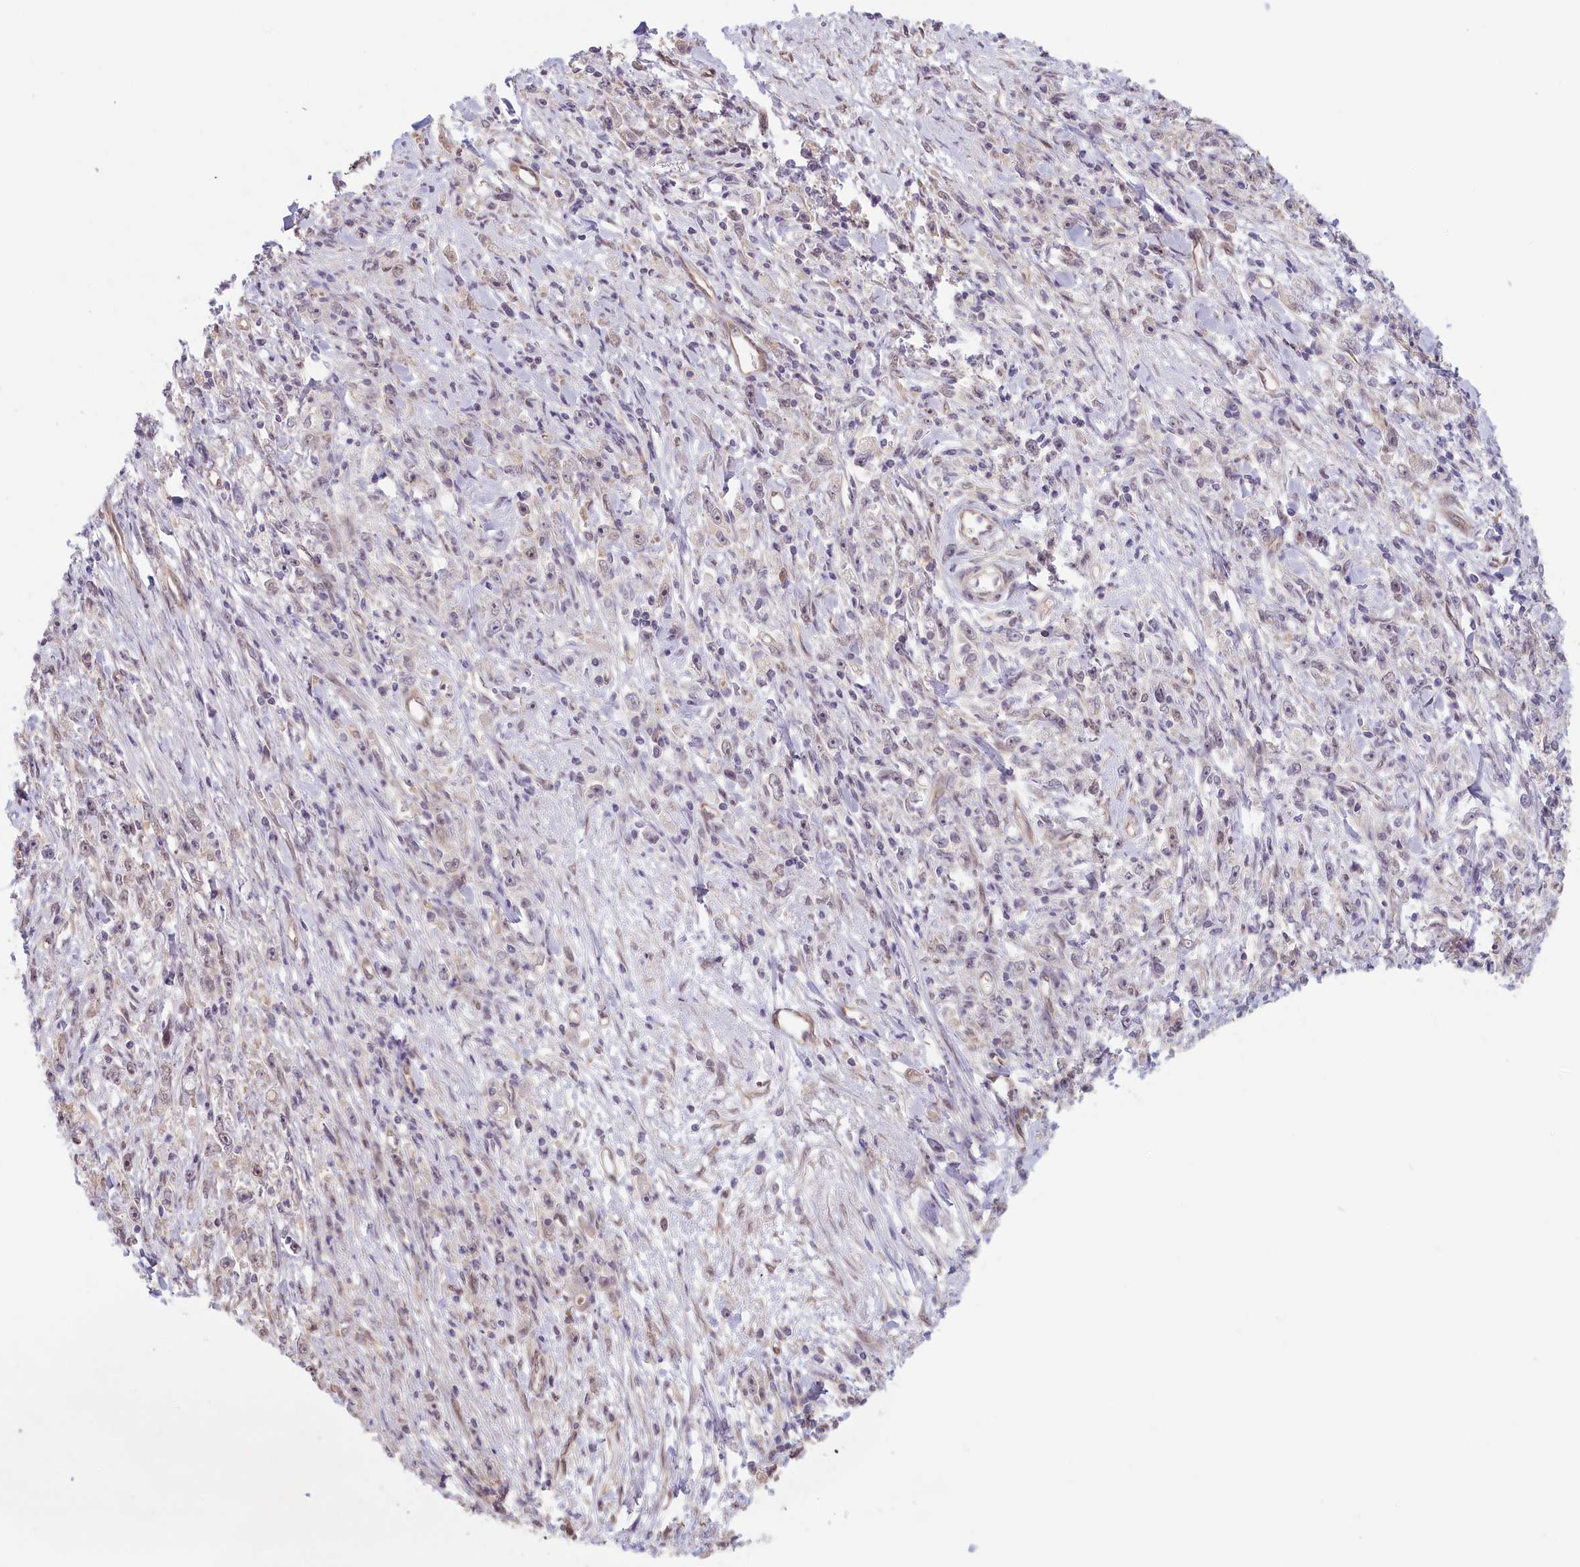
{"staining": {"intensity": "negative", "quantity": "none", "location": "none"}, "tissue": "stomach cancer", "cell_type": "Tumor cells", "image_type": "cancer", "snomed": [{"axis": "morphology", "description": "Adenocarcinoma, NOS"}, {"axis": "topography", "description": "Stomach"}], "caption": "Immunohistochemistry (IHC) photomicrograph of stomach cancer (adenocarcinoma) stained for a protein (brown), which exhibits no staining in tumor cells.", "gene": "C19orf44", "patient": {"sex": "female", "age": 59}}